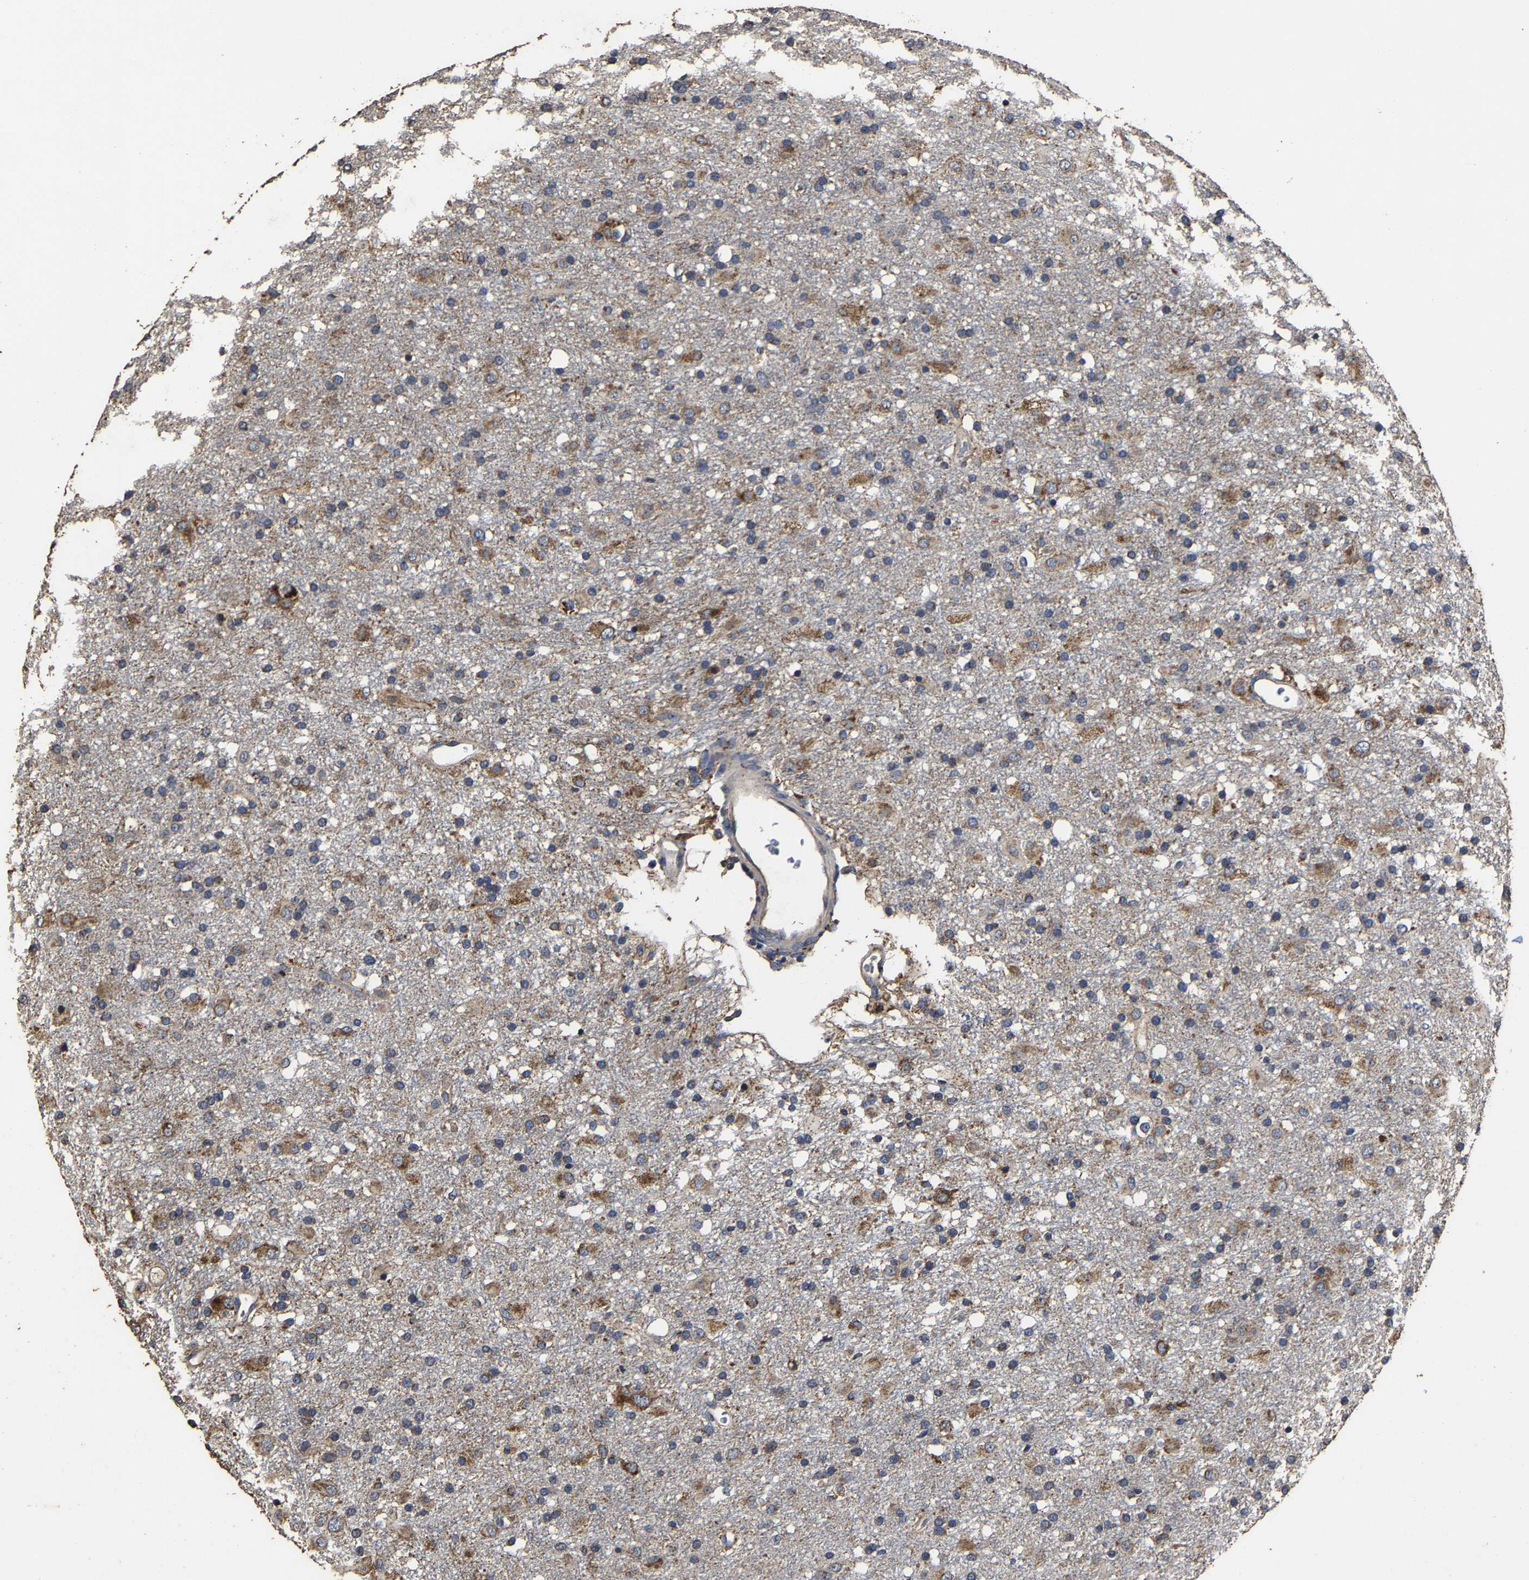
{"staining": {"intensity": "moderate", "quantity": "25%-75%", "location": "cytoplasmic/membranous"}, "tissue": "glioma", "cell_type": "Tumor cells", "image_type": "cancer", "snomed": [{"axis": "morphology", "description": "Glioma, malignant, Low grade"}, {"axis": "topography", "description": "Brain"}], "caption": "The histopathology image shows immunohistochemical staining of glioma. There is moderate cytoplasmic/membranous staining is present in approximately 25%-75% of tumor cells. The staining was performed using DAB, with brown indicating positive protein expression. Nuclei are stained blue with hematoxylin.", "gene": "PPM1K", "patient": {"sex": "male", "age": 65}}